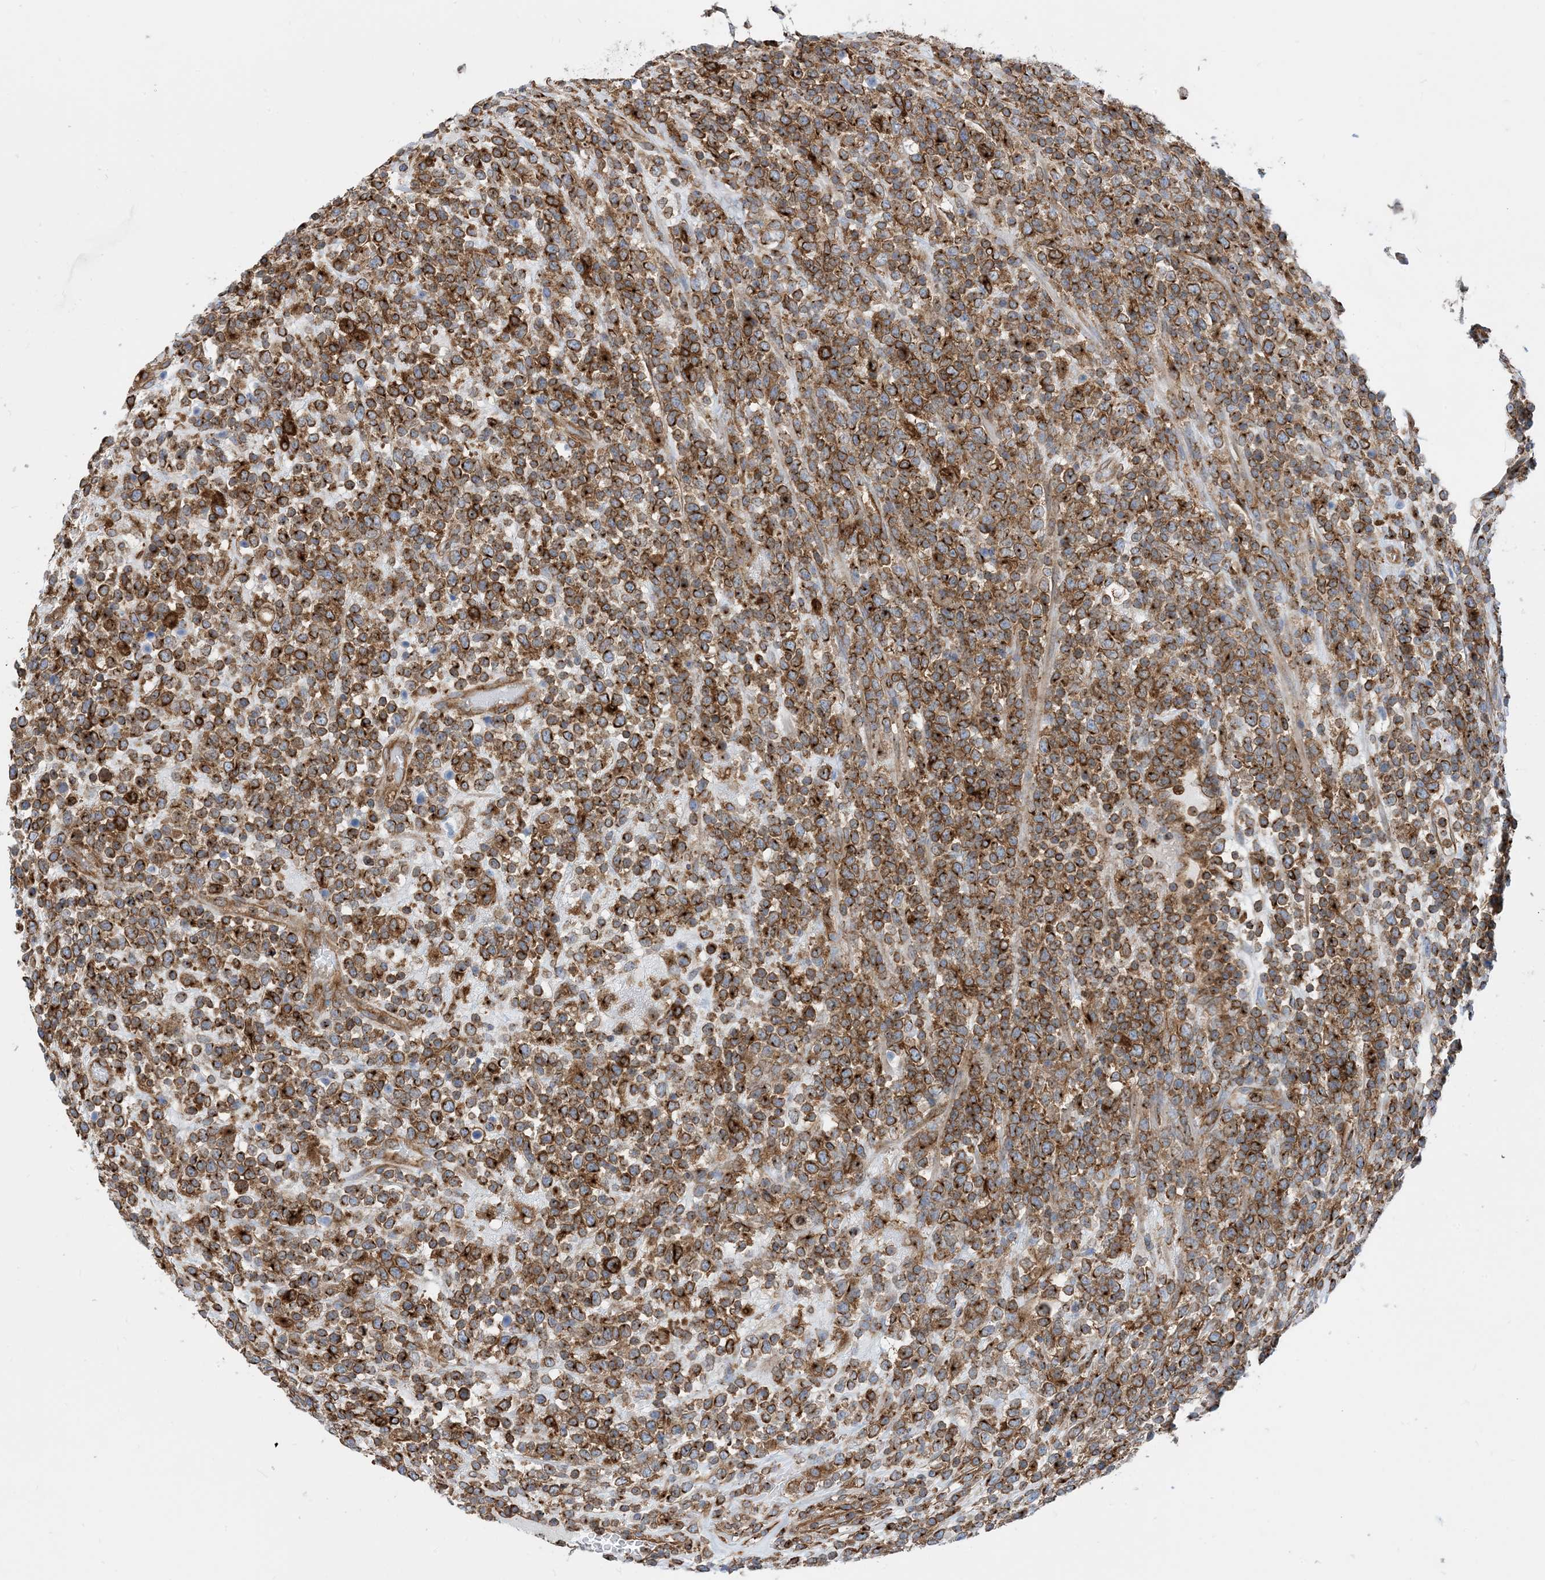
{"staining": {"intensity": "moderate", "quantity": ">75%", "location": "cytoplasmic/membranous"}, "tissue": "lymphoma", "cell_type": "Tumor cells", "image_type": "cancer", "snomed": [{"axis": "morphology", "description": "Malignant lymphoma, non-Hodgkin's type, High grade"}, {"axis": "topography", "description": "Colon"}], "caption": "Brown immunohistochemical staining in human lymphoma reveals moderate cytoplasmic/membranous staining in approximately >75% of tumor cells.", "gene": "DYNC1LI1", "patient": {"sex": "female", "age": 53}}